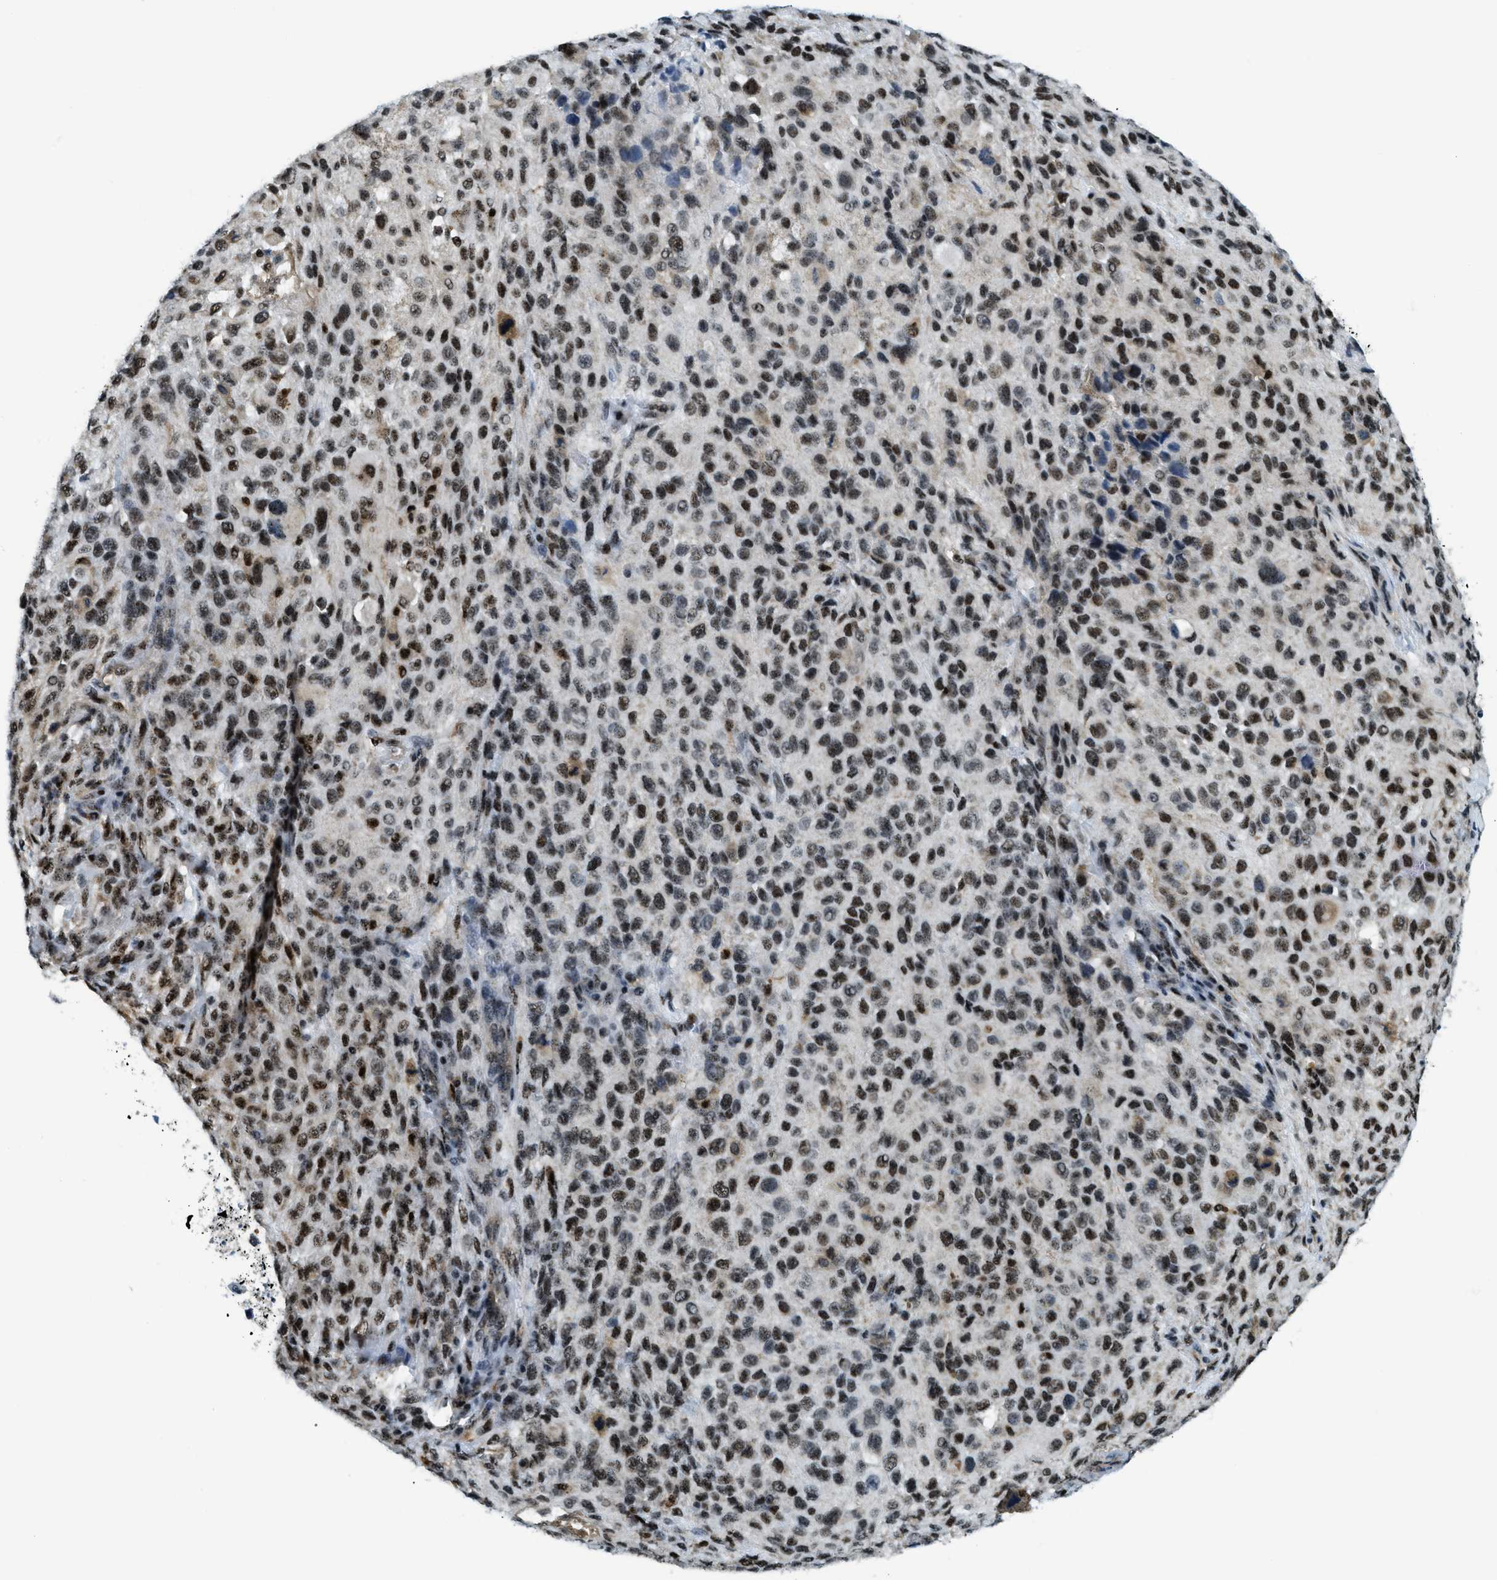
{"staining": {"intensity": "strong", "quantity": ">75%", "location": "cytoplasmic/membranous,nuclear"}, "tissue": "melanoma", "cell_type": "Tumor cells", "image_type": "cancer", "snomed": [{"axis": "morphology", "description": "Necrosis, NOS"}, {"axis": "morphology", "description": "Malignant melanoma, NOS"}, {"axis": "topography", "description": "Skin"}], "caption": "Immunohistochemistry (IHC) image of malignant melanoma stained for a protein (brown), which reveals high levels of strong cytoplasmic/membranous and nuclear expression in approximately >75% of tumor cells.", "gene": "SP100", "patient": {"sex": "female", "age": 87}}